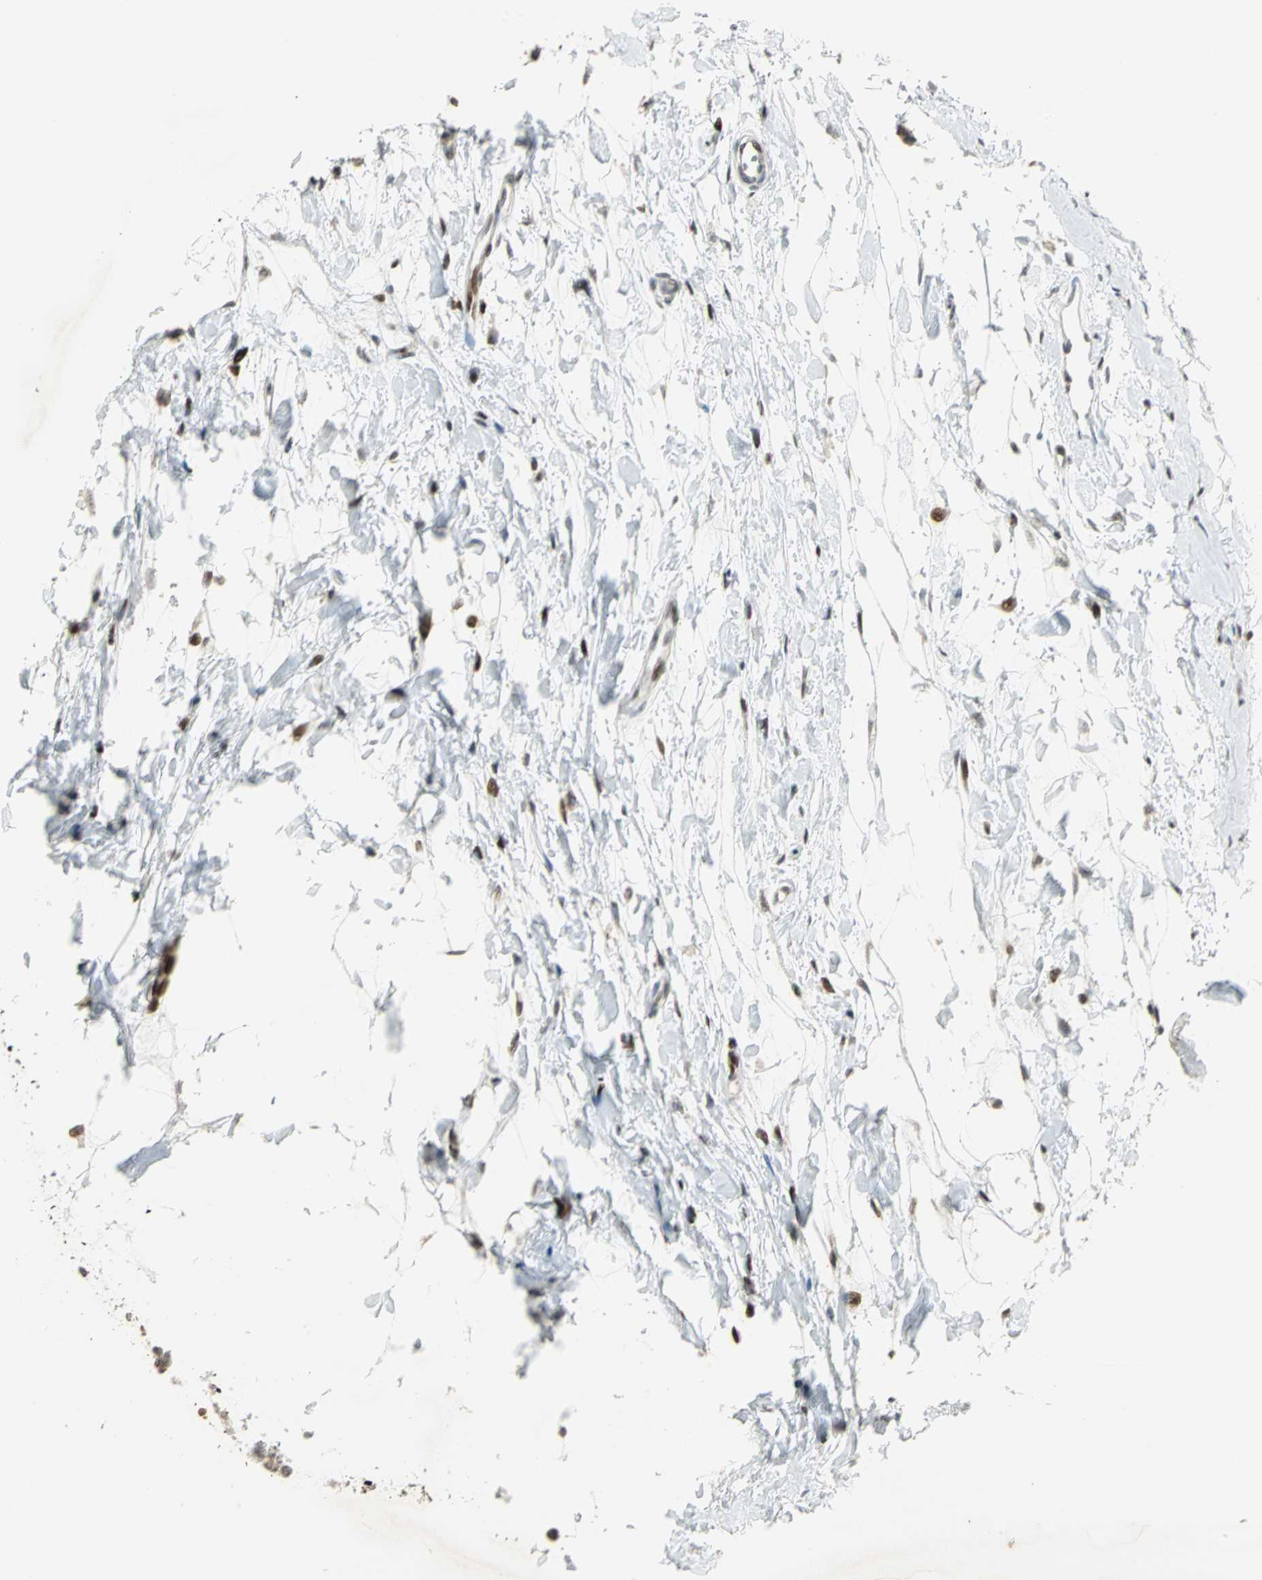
{"staining": {"intensity": "moderate", "quantity": "25%-75%", "location": "nuclear"}, "tissue": "epididymis", "cell_type": "Glandular cells", "image_type": "normal", "snomed": [{"axis": "morphology", "description": "Normal tissue, NOS"}, {"axis": "morphology", "description": "Adenocarcinoma, metastatic, NOS"}, {"axis": "topography", "description": "Testis"}, {"axis": "topography", "description": "Epididymis"}], "caption": "This photomicrograph shows unremarkable epididymis stained with IHC to label a protein in brown. The nuclear of glandular cells show moderate positivity for the protein. Nuclei are counter-stained blue.", "gene": "KDM1A", "patient": {"sex": "male", "age": 26}}